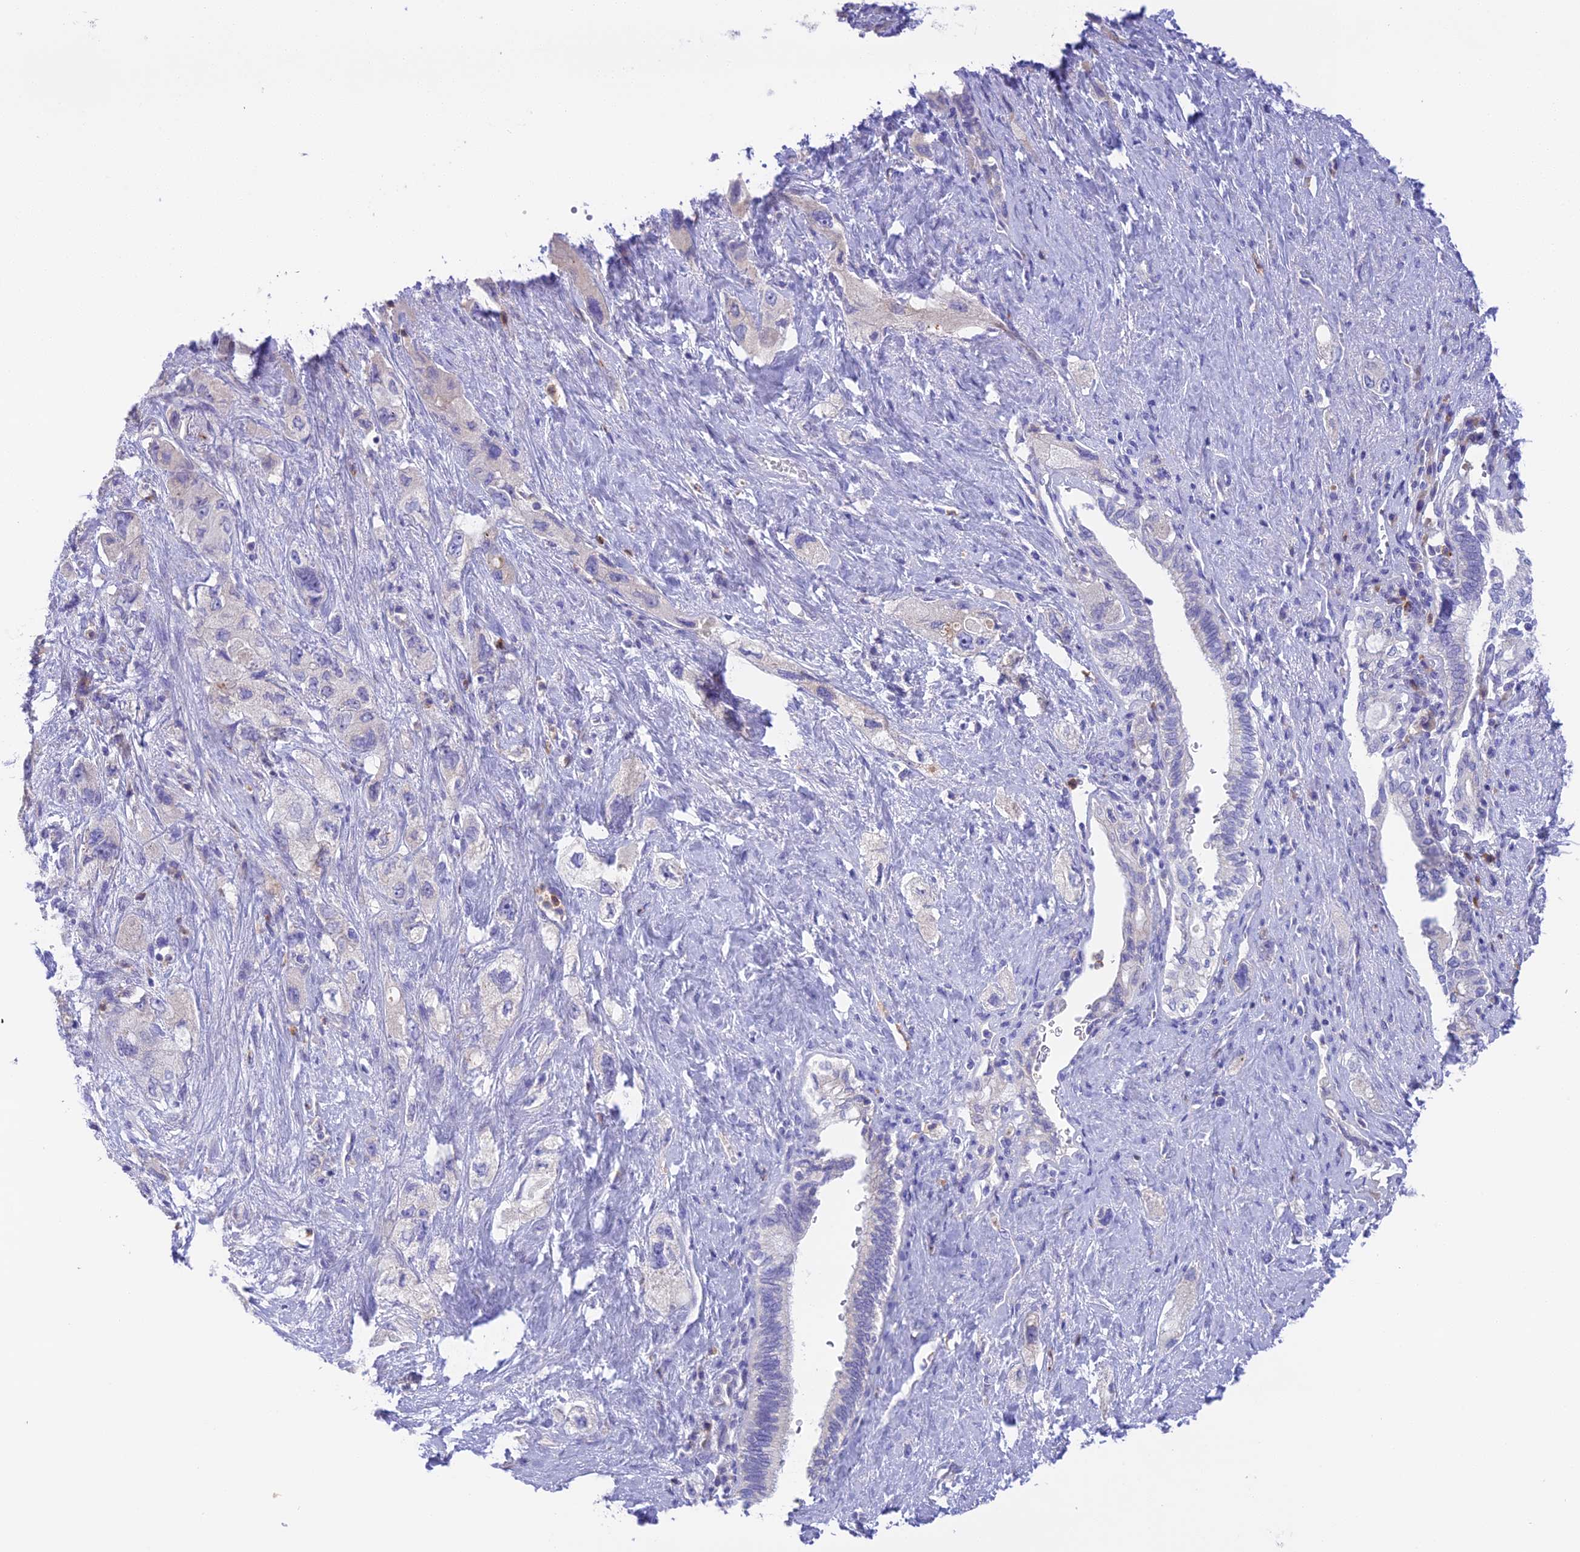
{"staining": {"intensity": "negative", "quantity": "none", "location": "none"}, "tissue": "pancreatic cancer", "cell_type": "Tumor cells", "image_type": "cancer", "snomed": [{"axis": "morphology", "description": "Adenocarcinoma, NOS"}, {"axis": "topography", "description": "Pancreas"}], "caption": "The immunohistochemistry (IHC) photomicrograph has no significant positivity in tumor cells of adenocarcinoma (pancreatic) tissue. (Immunohistochemistry (ihc), brightfield microscopy, high magnification).", "gene": "KIAA0408", "patient": {"sex": "female", "age": 73}}